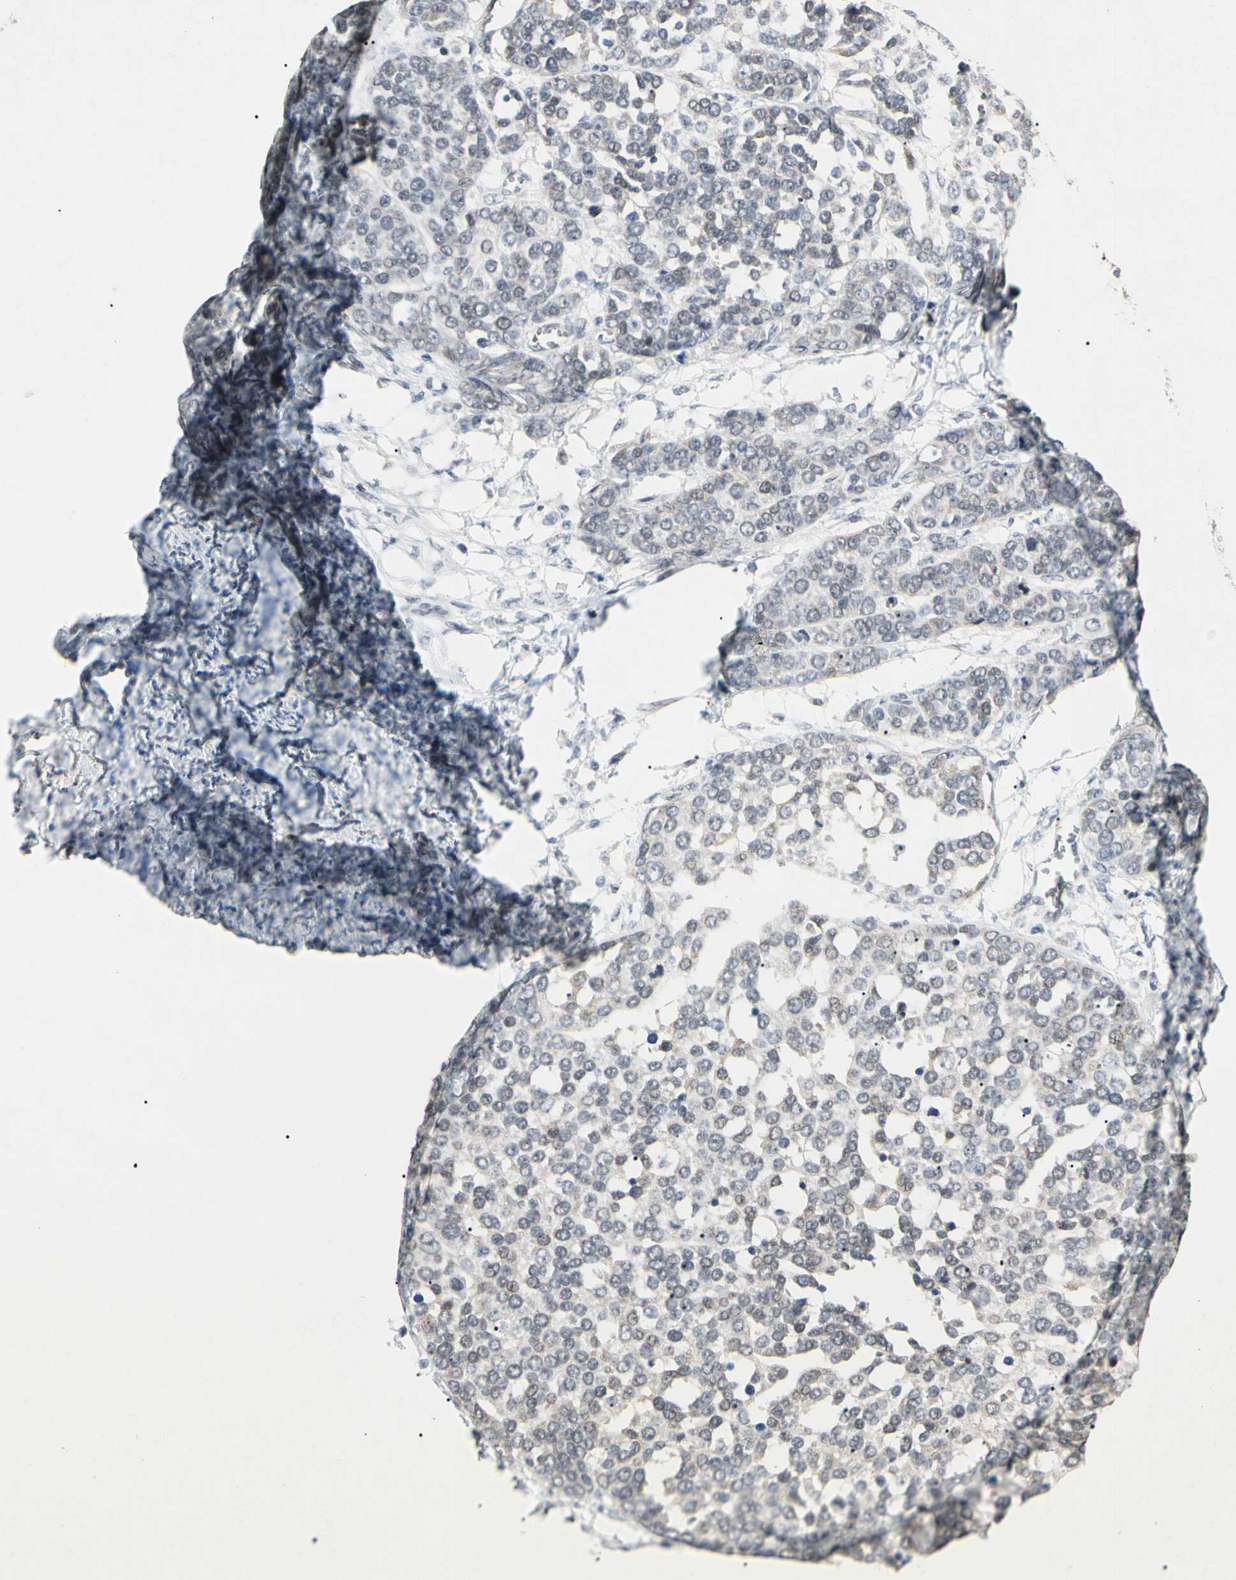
{"staining": {"intensity": "negative", "quantity": "none", "location": "none"}, "tissue": "ovarian cancer", "cell_type": "Tumor cells", "image_type": "cancer", "snomed": [{"axis": "morphology", "description": "Cystadenocarcinoma, serous, NOS"}, {"axis": "topography", "description": "Ovary"}], "caption": "Image shows no significant protein staining in tumor cells of ovarian cancer (serous cystadenocarcinoma).", "gene": "GREM1", "patient": {"sex": "female", "age": 44}}